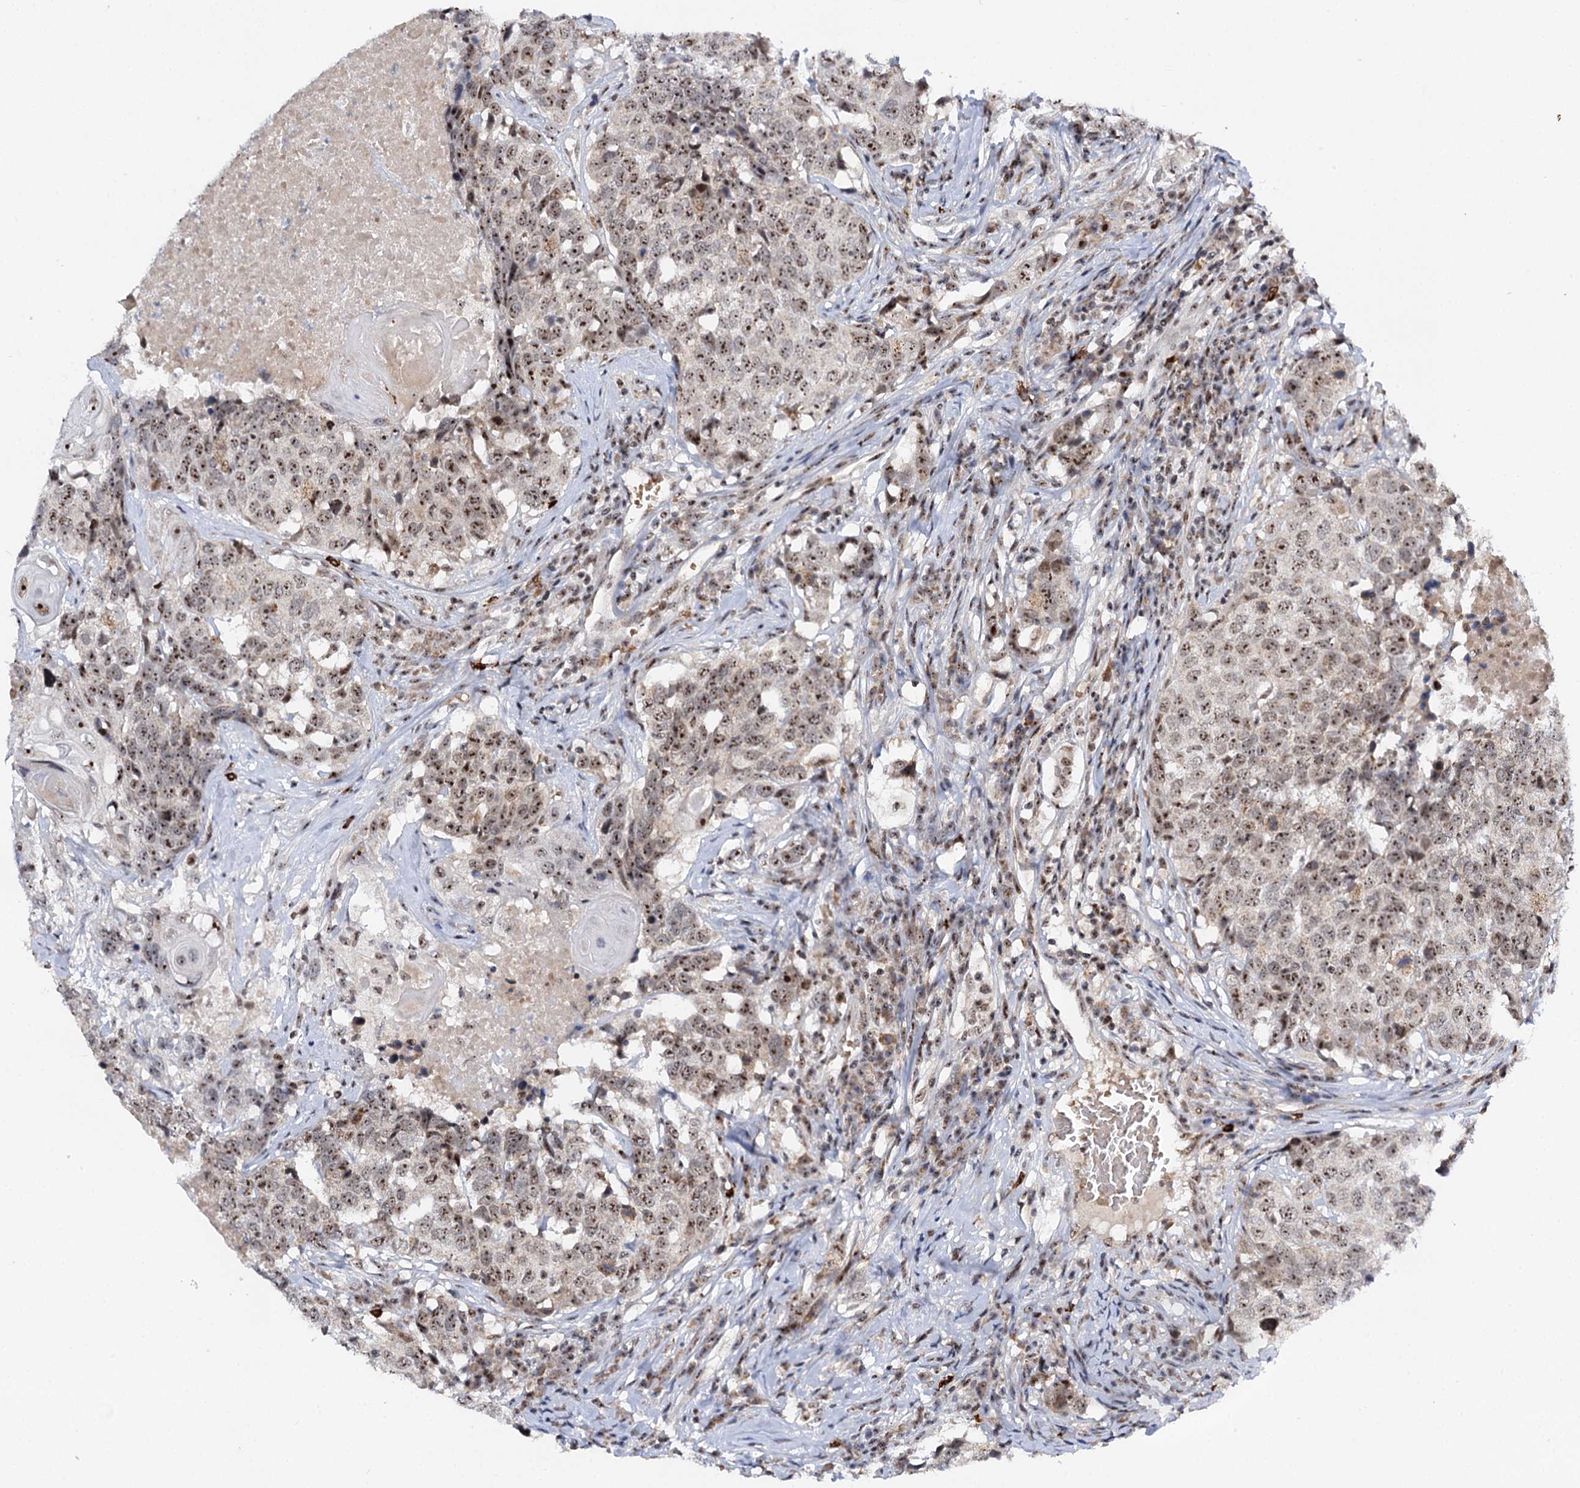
{"staining": {"intensity": "moderate", "quantity": ">75%", "location": "nuclear"}, "tissue": "head and neck cancer", "cell_type": "Tumor cells", "image_type": "cancer", "snomed": [{"axis": "morphology", "description": "Squamous cell carcinoma, NOS"}, {"axis": "topography", "description": "Head-Neck"}], "caption": "Protein expression analysis of human head and neck squamous cell carcinoma reveals moderate nuclear staining in approximately >75% of tumor cells. (brown staining indicates protein expression, while blue staining denotes nuclei).", "gene": "BUD13", "patient": {"sex": "male", "age": 66}}